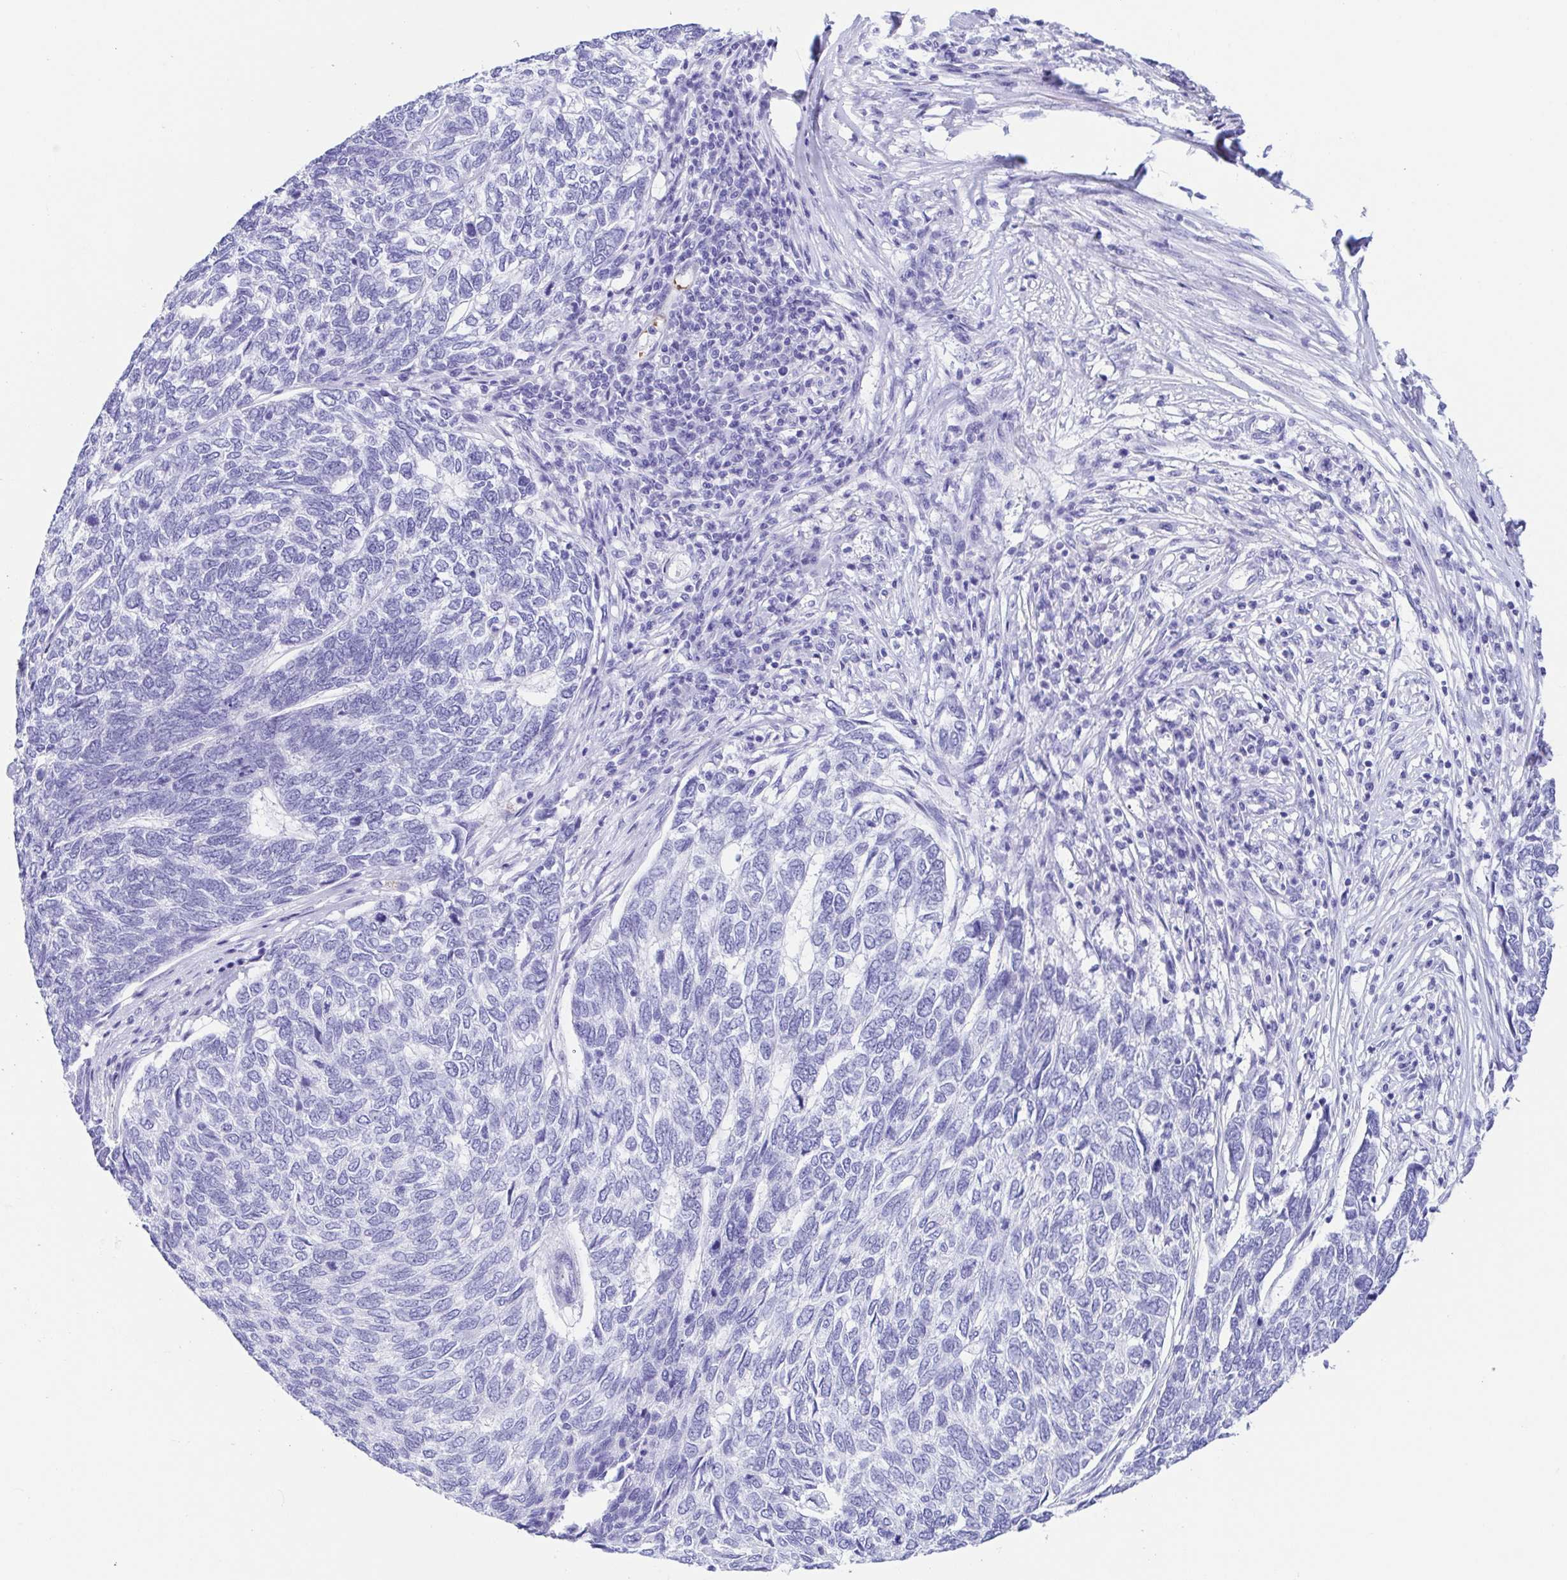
{"staining": {"intensity": "negative", "quantity": "none", "location": "none"}, "tissue": "skin cancer", "cell_type": "Tumor cells", "image_type": "cancer", "snomed": [{"axis": "morphology", "description": "Basal cell carcinoma"}, {"axis": "topography", "description": "Skin"}], "caption": "This is an IHC image of skin cancer (basal cell carcinoma). There is no expression in tumor cells.", "gene": "GKN1", "patient": {"sex": "female", "age": 65}}